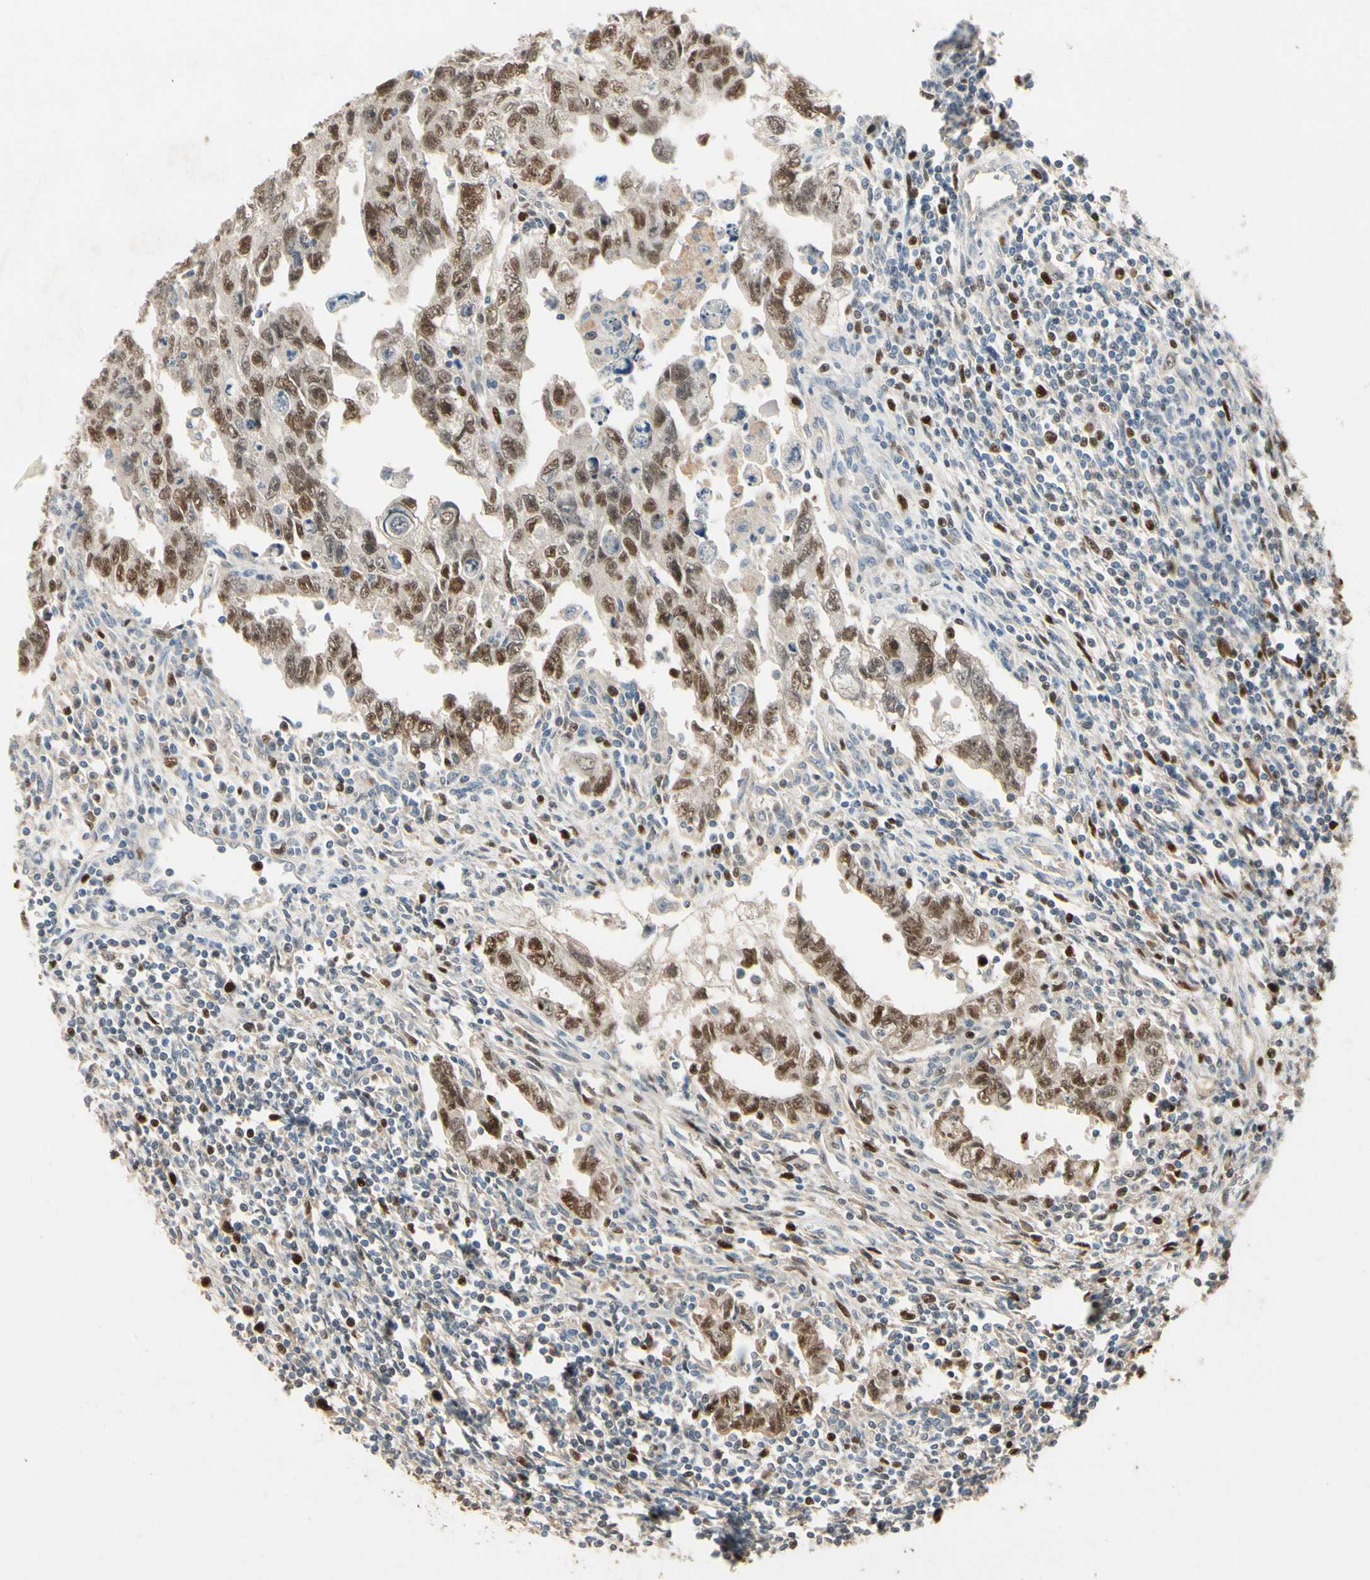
{"staining": {"intensity": "moderate", "quantity": ">75%", "location": "nuclear"}, "tissue": "testis cancer", "cell_type": "Tumor cells", "image_type": "cancer", "snomed": [{"axis": "morphology", "description": "Carcinoma, Embryonal, NOS"}, {"axis": "topography", "description": "Testis"}], "caption": "DAB immunohistochemical staining of testis embryonal carcinoma shows moderate nuclear protein expression in approximately >75% of tumor cells.", "gene": "ZKSCAN4", "patient": {"sex": "male", "age": 28}}